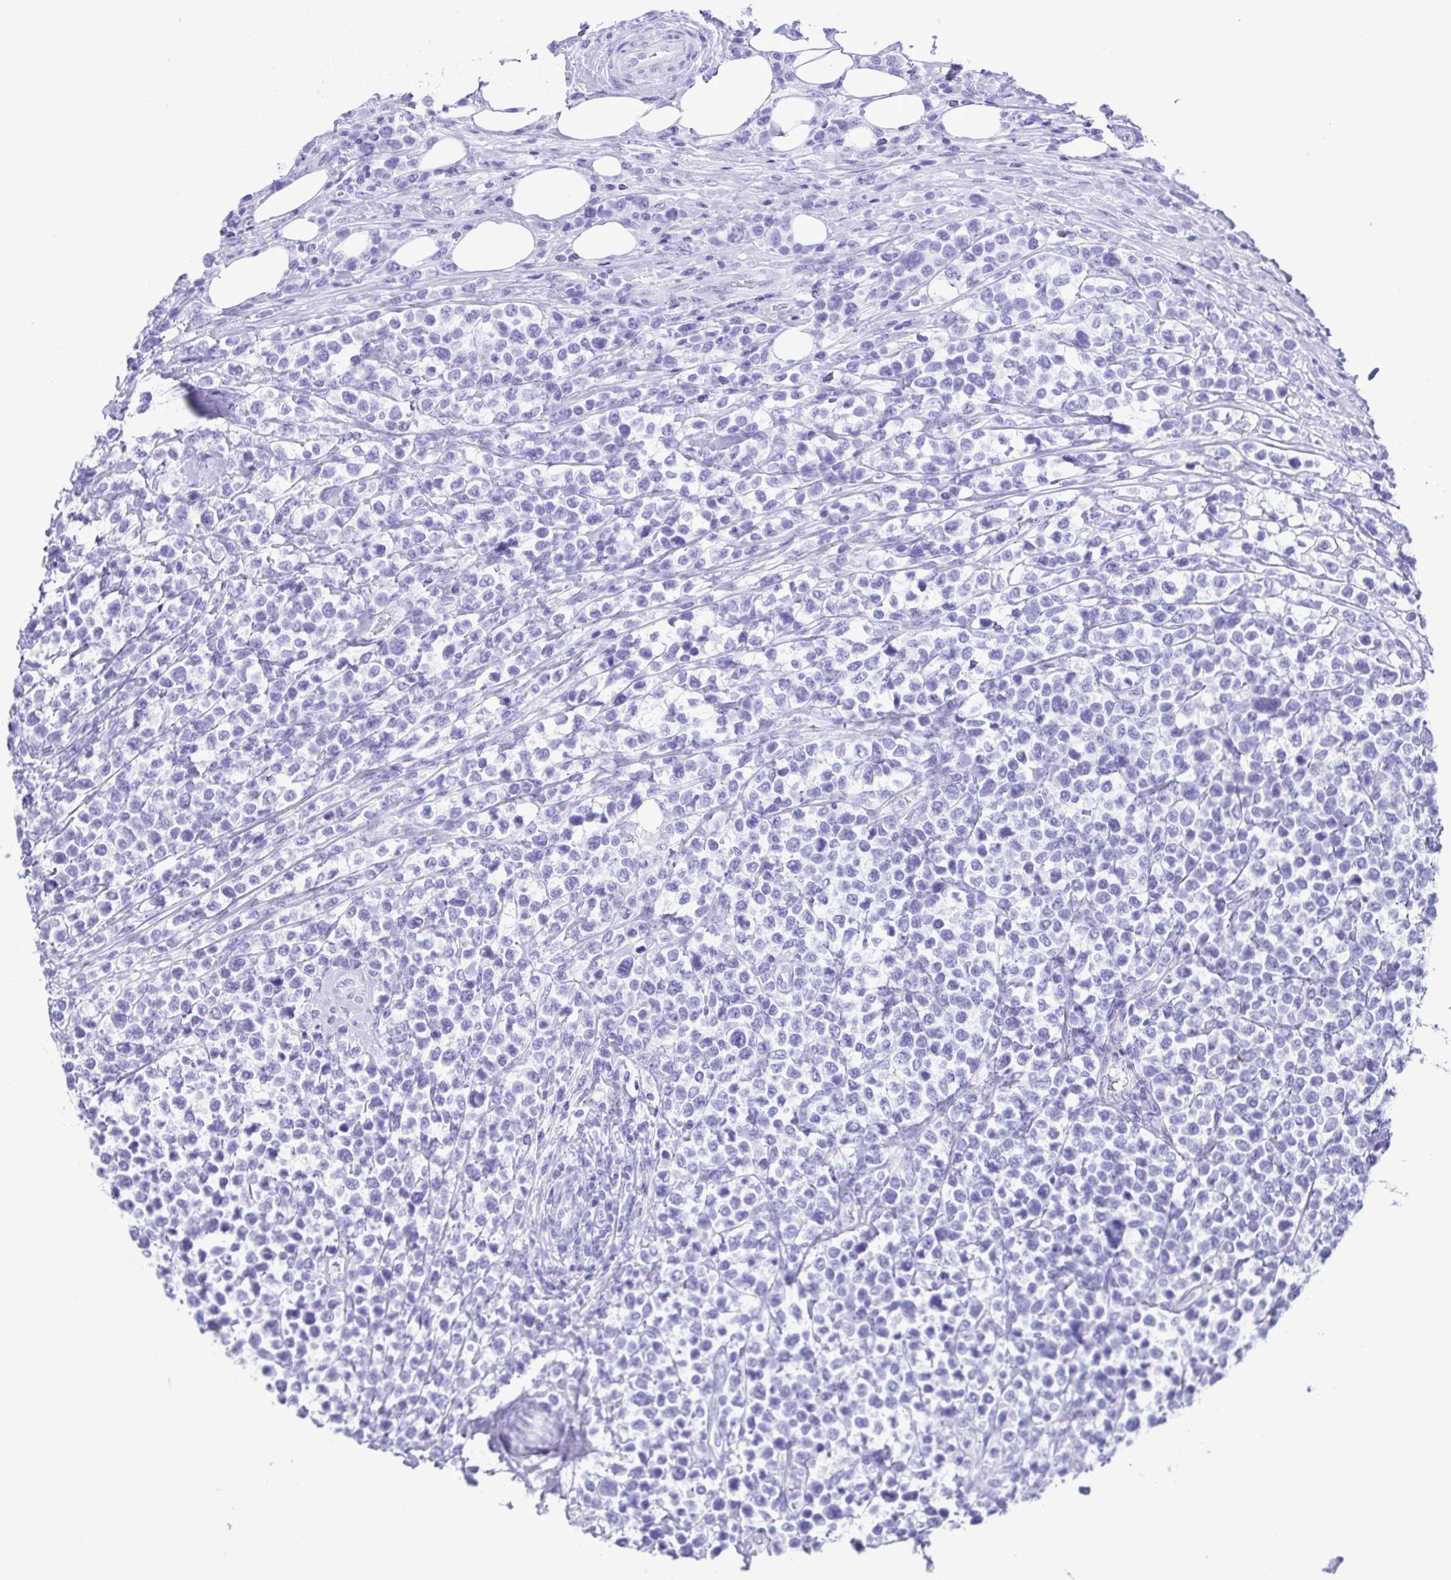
{"staining": {"intensity": "negative", "quantity": "none", "location": "none"}, "tissue": "lymphoma", "cell_type": "Tumor cells", "image_type": "cancer", "snomed": [{"axis": "morphology", "description": "Malignant lymphoma, non-Hodgkin's type, High grade"}, {"axis": "topography", "description": "Soft tissue"}], "caption": "This is an IHC image of human lymphoma. There is no expression in tumor cells.", "gene": "ERP27", "patient": {"sex": "female", "age": 56}}